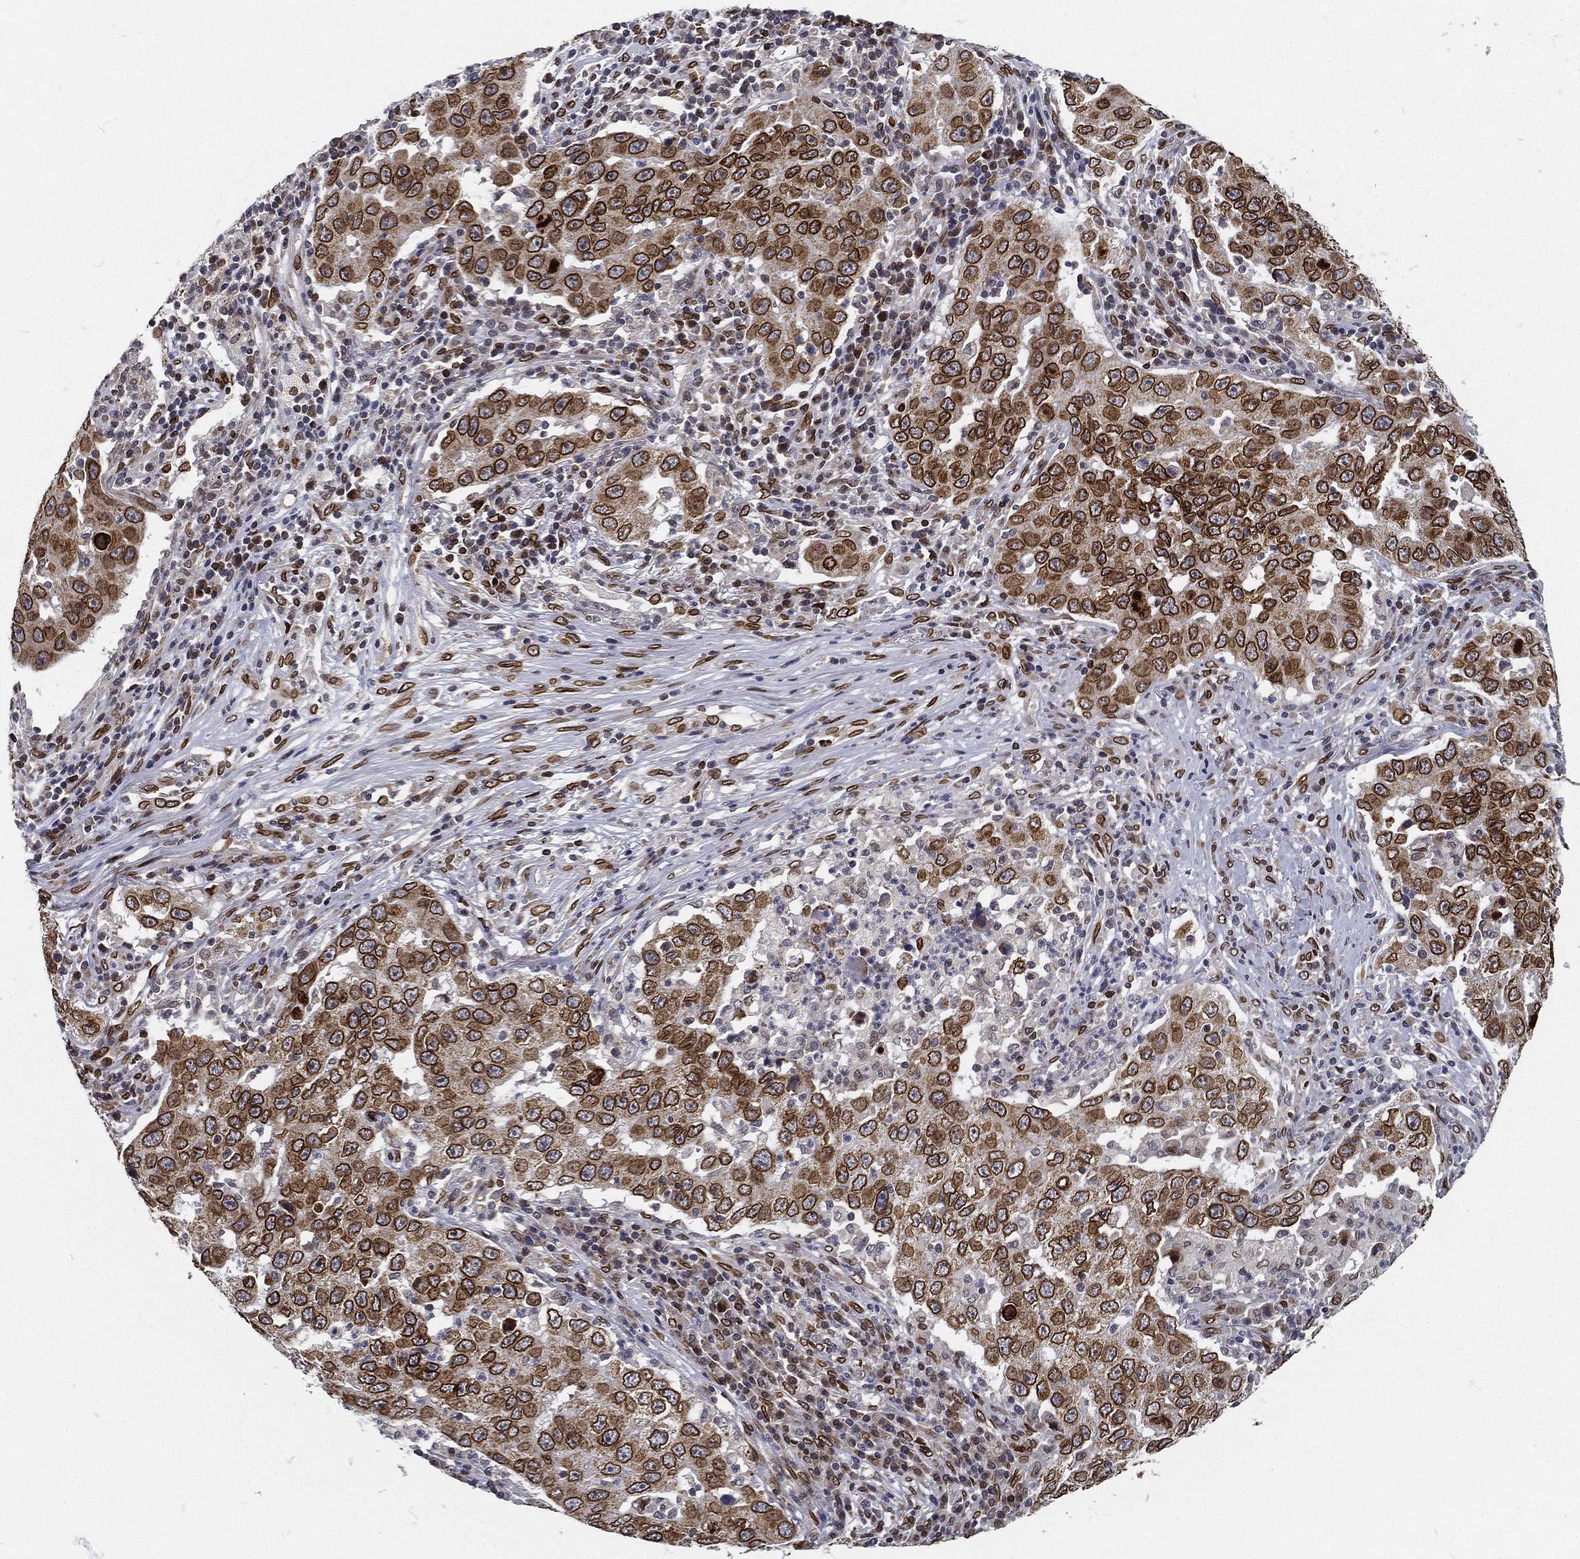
{"staining": {"intensity": "strong", "quantity": ">75%", "location": "cytoplasmic/membranous,nuclear"}, "tissue": "lung cancer", "cell_type": "Tumor cells", "image_type": "cancer", "snomed": [{"axis": "morphology", "description": "Adenocarcinoma, NOS"}, {"axis": "topography", "description": "Lung"}], "caption": "Brown immunohistochemical staining in human lung cancer displays strong cytoplasmic/membranous and nuclear positivity in about >75% of tumor cells.", "gene": "PALB2", "patient": {"sex": "male", "age": 73}}